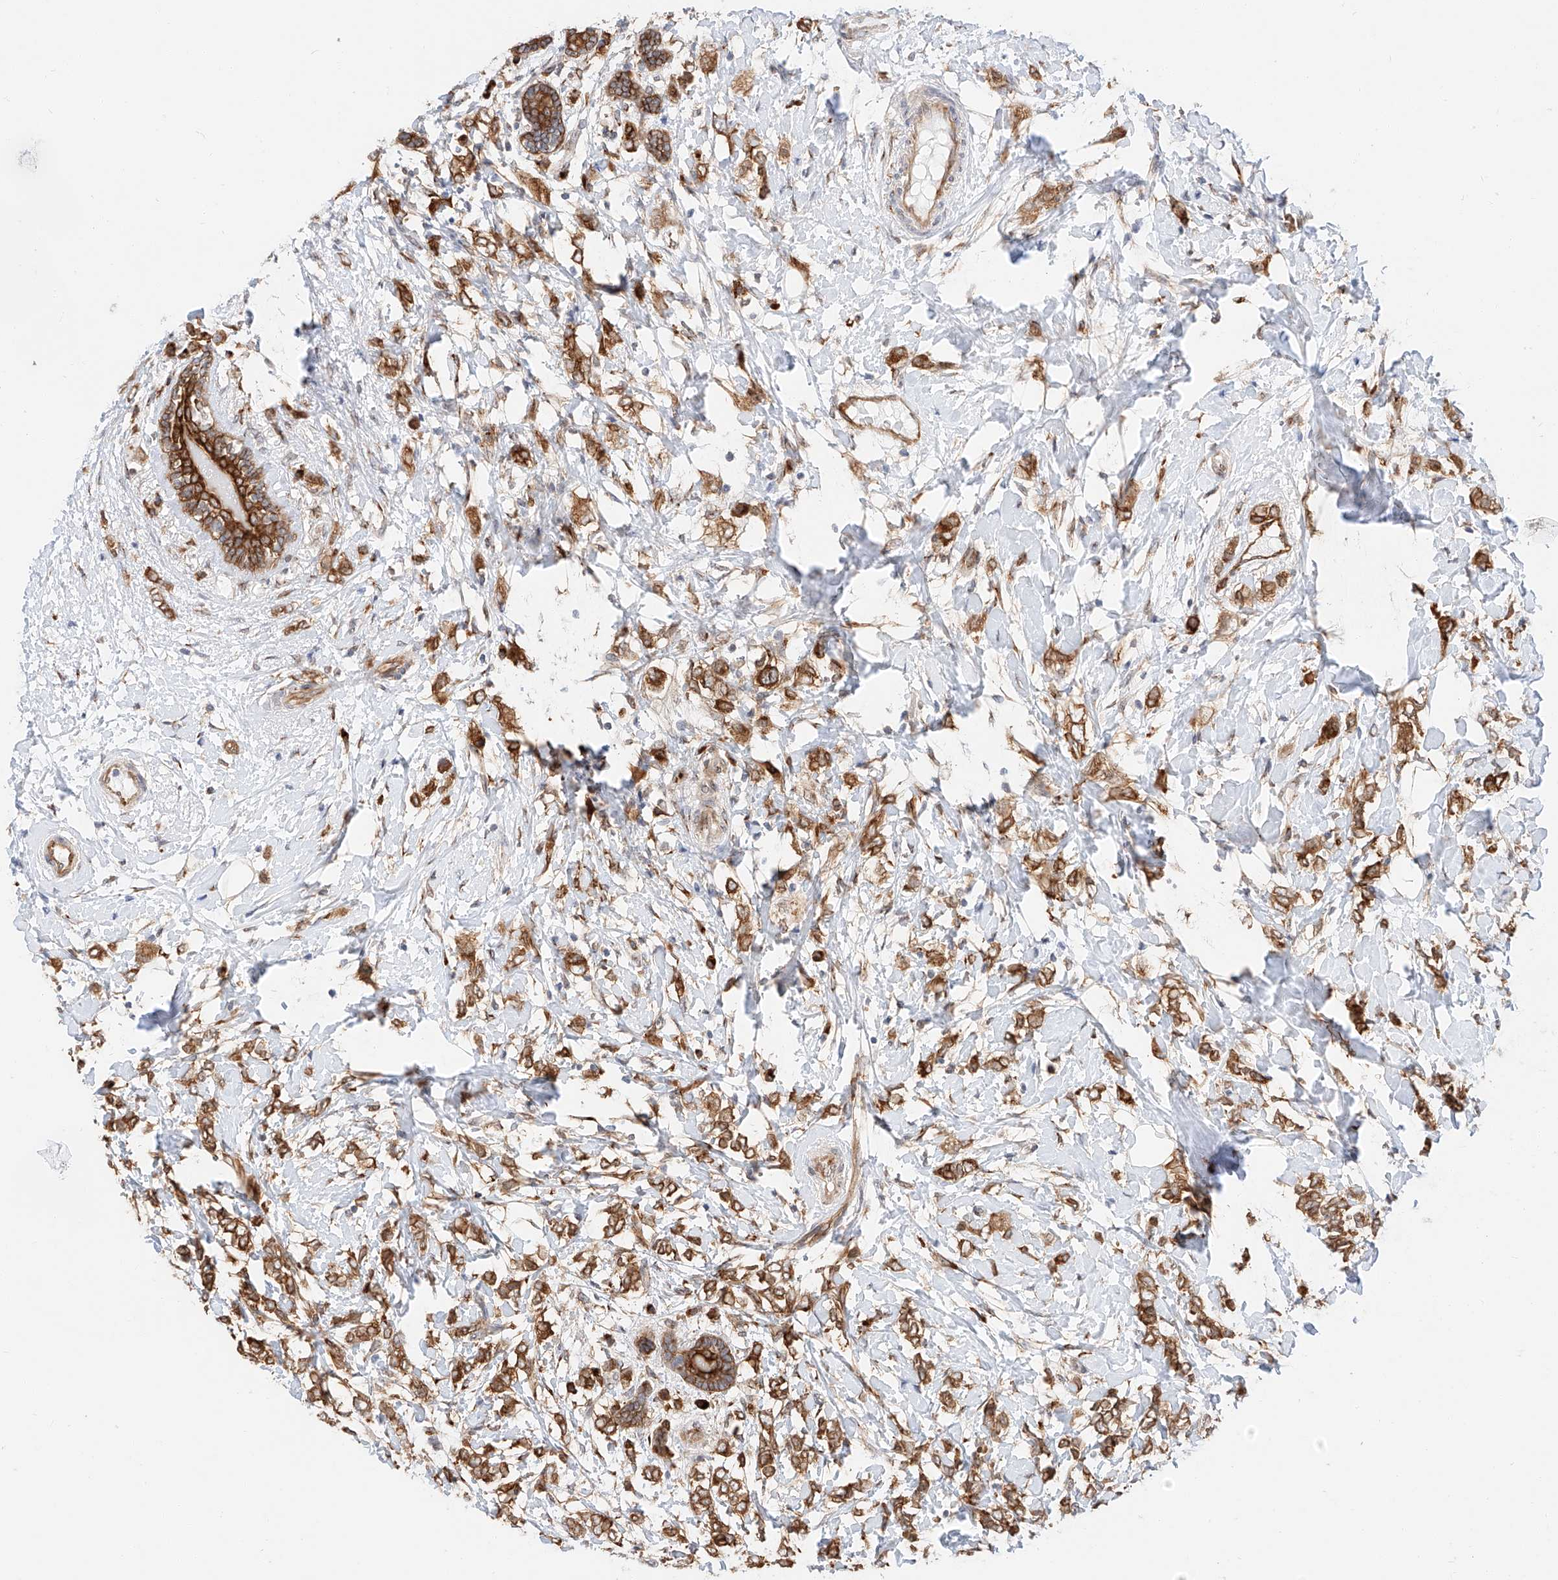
{"staining": {"intensity": "moderate", "quantity": ">75%", "location": "cytoplasmic/membranous"}, "tissue": "breast cancer", "cell_type": "Tumor cells", "image_type": "cancer", "snomed": [{"axis": "morphology", "description": "Normal tissue, NOS"}, {"axis": "morphology", "description": "Lobular carcinoma"}, {"axis": "topography", "description": "Breast"}], "caption": "DAB (3,3'-diaminobenzidine) immunohistochemical staining of human lobular carcinoma (breast) displays moderate cytoplasmic/membranous protein staining in about >75% of tumor cells.", "gene": "CARMIL1", "patient": {"sex": "female", "age": 47}}